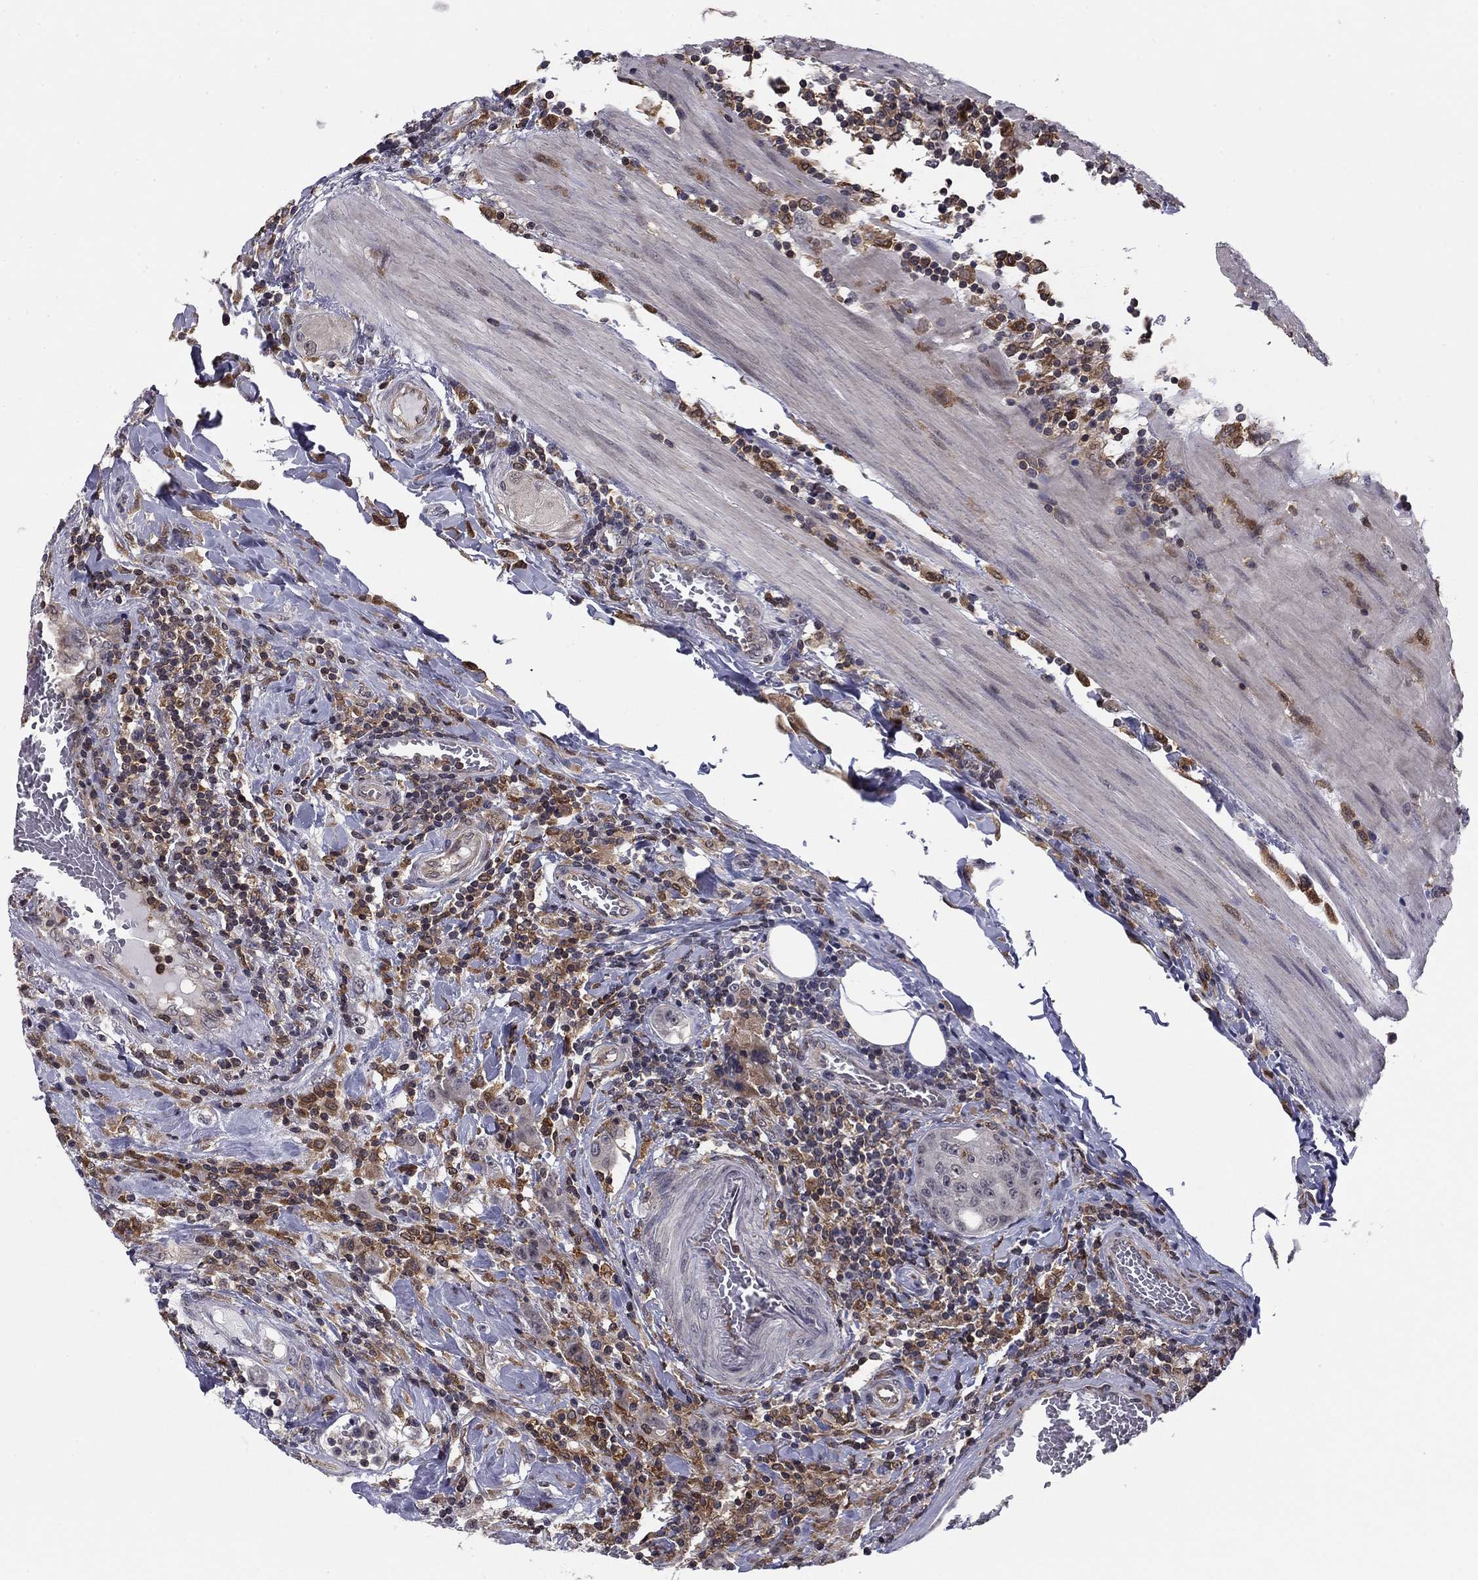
{"staining": {"intensity": "negative", "quantity": "none", "location": "none"}, "tissue": "colorectal cancer", "cell_type": "Tumor cells", "image_type": "cancer", "snomed": [{"axis": "morphology", "description": "Adenocarcinoma, NOS"}, {"axis": "topography", "description": "Colon"}], "caption": "Tumor cells are negative for brown protein staining in colorectal adenocarcinoma. (DAB (3,3'-diaminobenzidine) immunohistochemistry (IHC) visualized using brightfield microscopy, high magnification).", "gene": "PLCB2", "patient": {"sex": "female", "age": 48}}